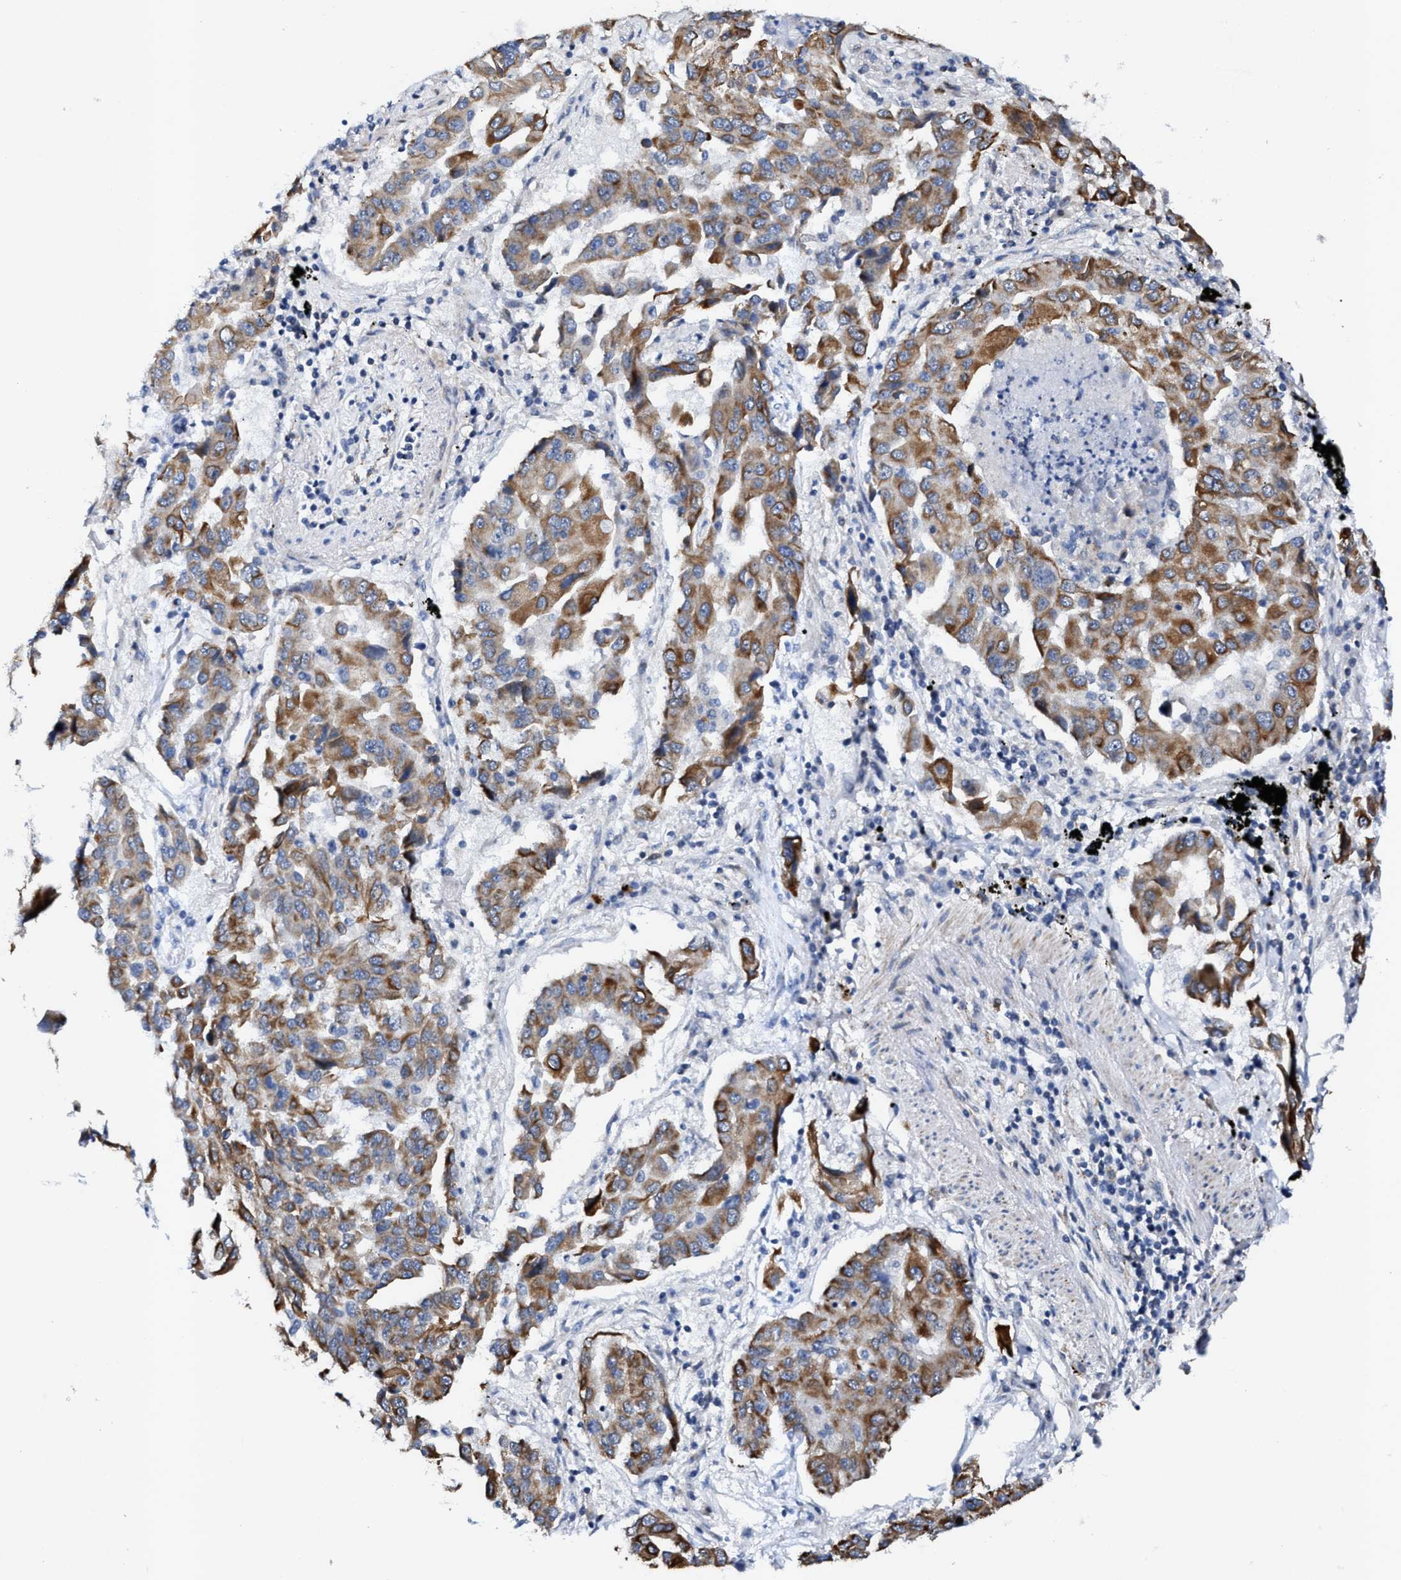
{"staining": {"intensity": "moderate", "quantity": ">75%", "location": "cytoplasmic/membranous"}, "tissue": "lung cancer", "cell_type": "Tumor cells", "image_type": "cancer", "snomed": [{"axis": "morphology", "description": "Adenocarcinoma, NOS"}, {"axis": "topography", "description": "Lung"}], "caption": "Immunohistochemistry (IHC) photomicrograph of neoplastic tissue: lung adenocarcinoma stained using immunohistochemistry displays medium levels of moderate protein expression localized specifically in the cytoplasmic/membranous of tumor cells, appearing as a cytoplasmic/membranous brown color.", "gene": "JAG1", "patient": {"sex": "female", "age": 65}}